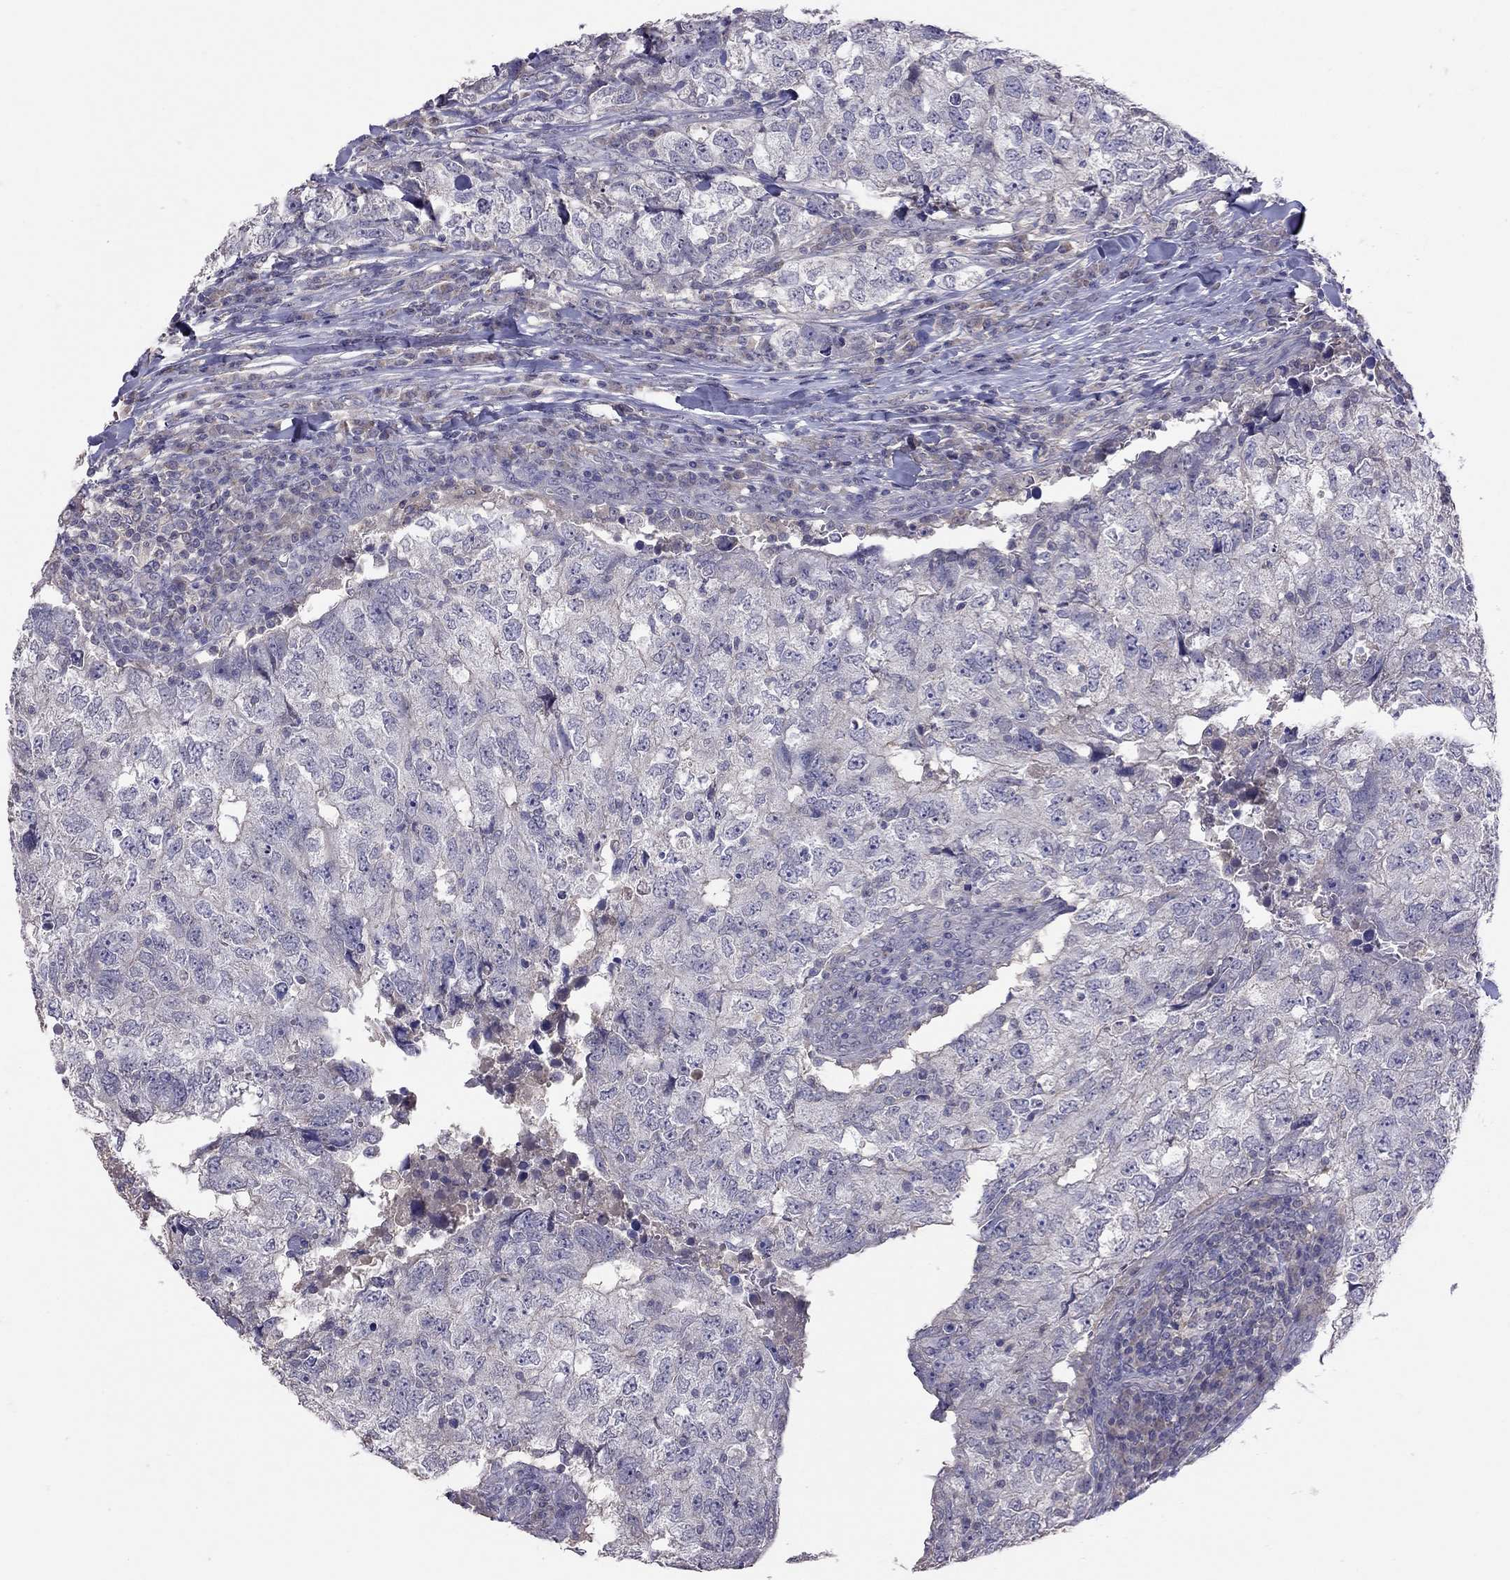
{"staining": {"intensity": "negative", "quantity": "none", "location": "none"}, "tissue": "breast cancer", "cell_type": "Tumor cells", "image_type": "cancer", "snomed": [{"axis": "morphology", "description": "Duct carcinoma"}, {"axis": "topography", "description": "Breast"}], "caption": "IHC of human invasive ductal carcinoma (breast) displays no positivity in tumor cells.", "gene": "RTP5", "patient": {"sex": "female", "age": 30}}